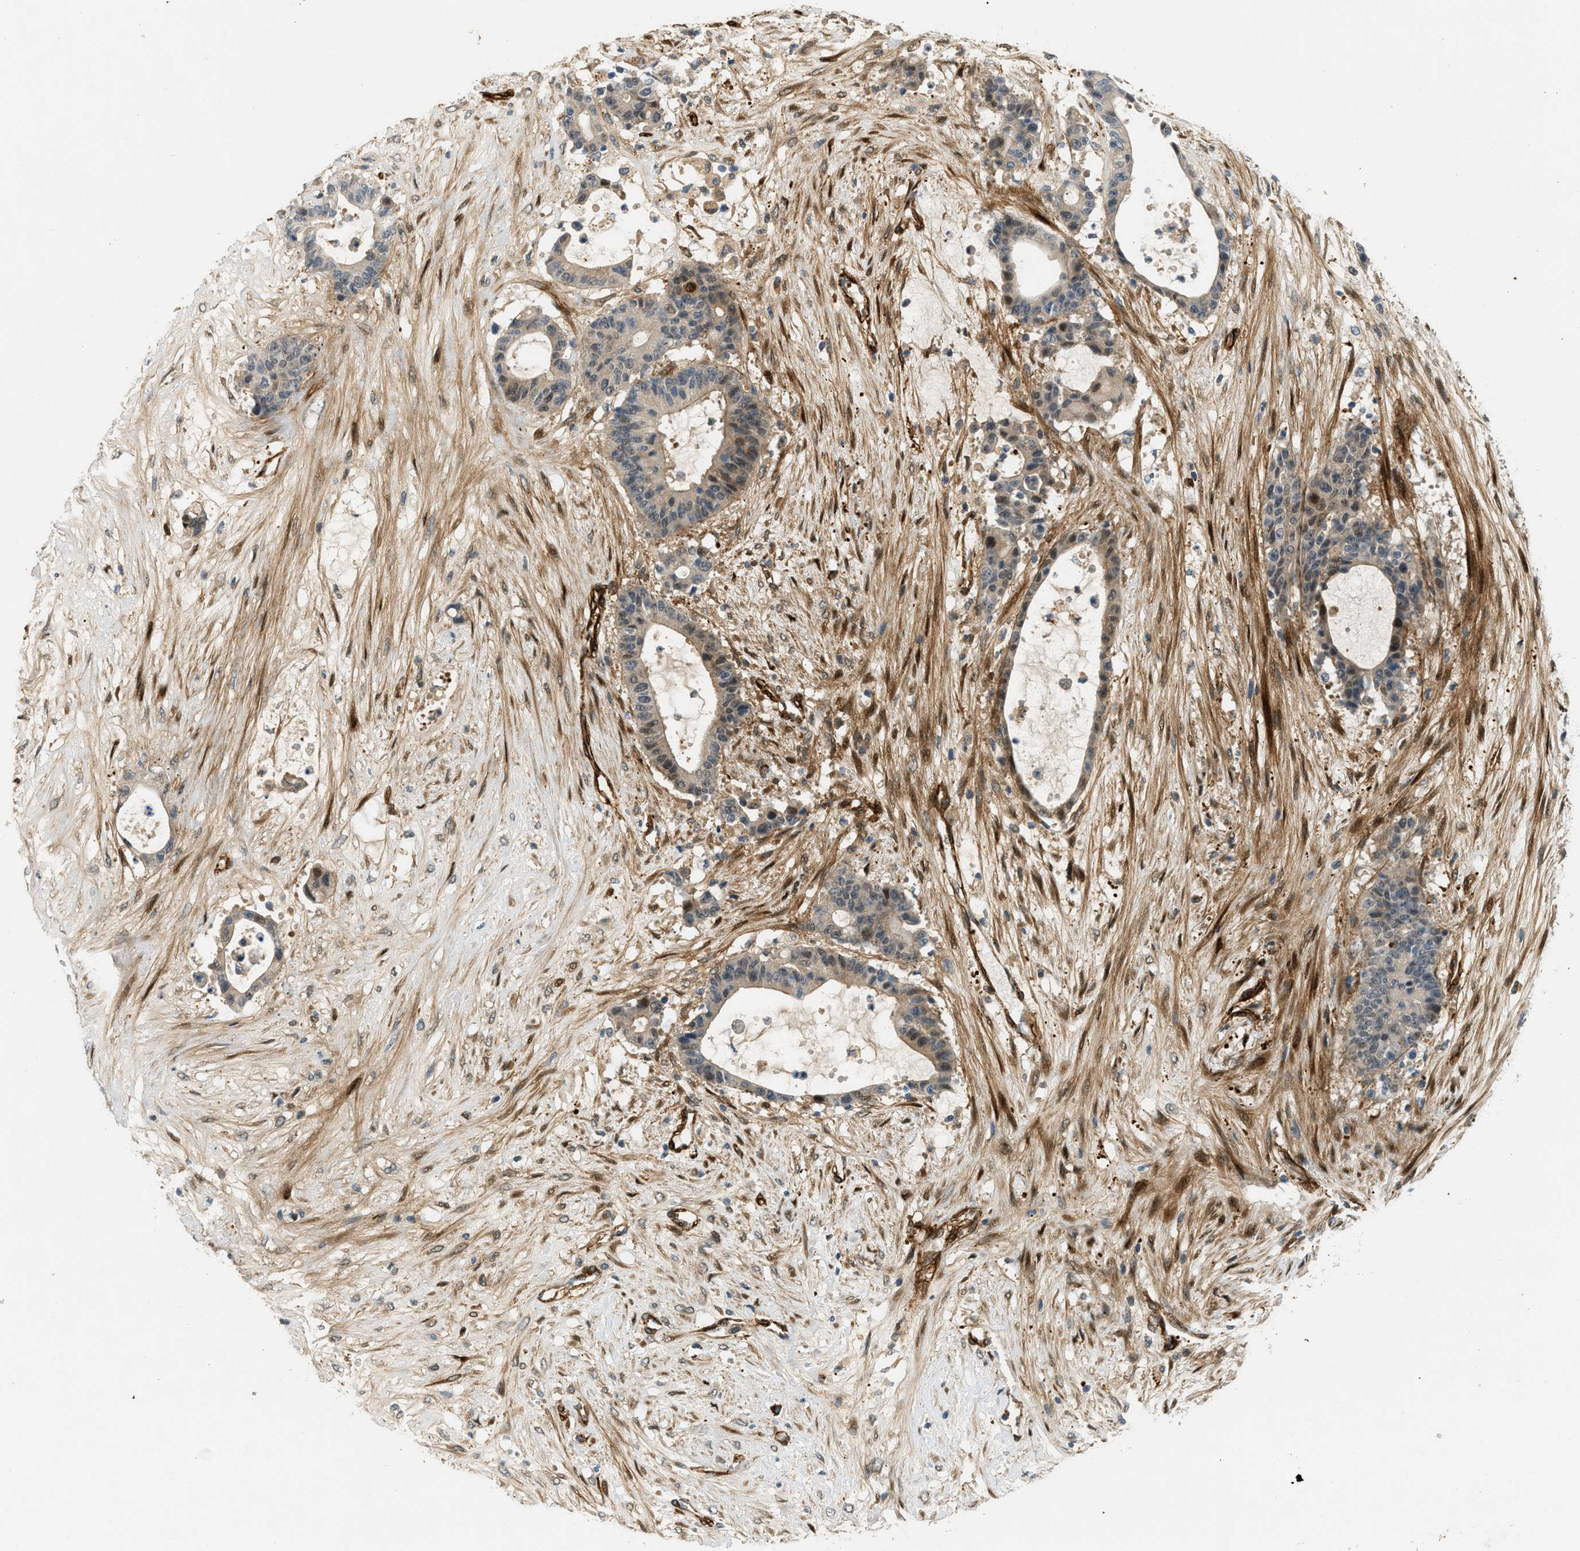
{"staining": {"intensity": "weak", "quantity": ">75%", "location": "cytoplasmic/membranous,nuclear"}, "tissue": "liver cancer", "cell_type": "Tumor cells", "image_type": "cancer", "snomed": [{"axis": "morphology", "description": "Cholangiocarcinoma"}, {"axis": "topography", "description": "Liver"}], "caption": "Liver cancer tissue displays weak cytoplasmic/membranous and nuclear positivity in about >75% of tumor cells, visualized by immunohistochemistry. (IHC, brightfield microscopy, high magnification).", "gene": "EDNRA", "patient": {"sex": "female", "age": 73}}